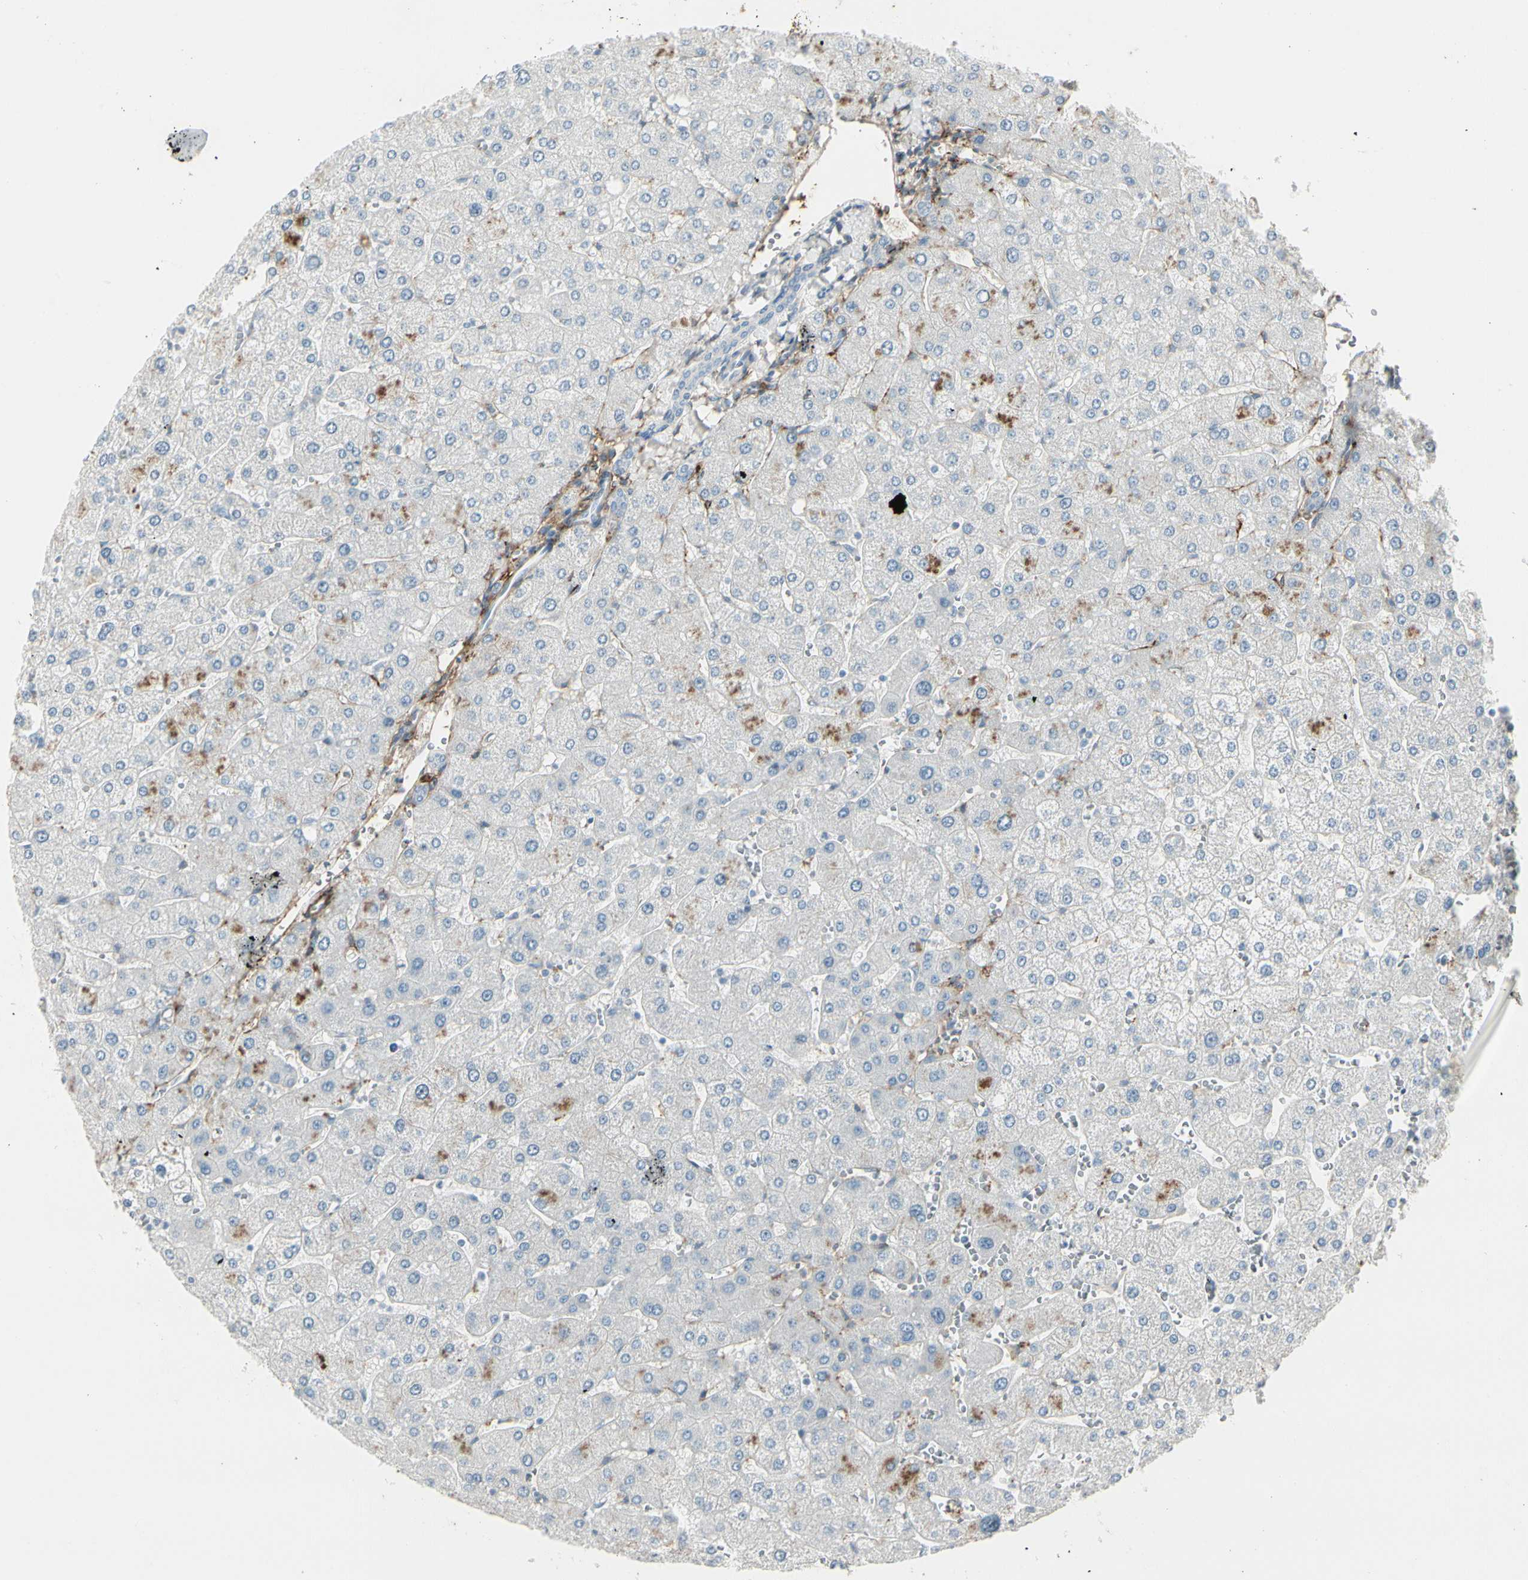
{"staining": {"intensity": "negative", "quantity": "none", "location": "none"}, "tissue": "liver", "cell_type": "Cholangiocytes", "image_type": "normal", "snomed": [{"axis": "morphology", "description": "Normal tissue, NOS"}, {"axis": "topography", "description": "Liver"}], "caption": "The IHC histopathology image has no significant expression in cholangiocytes of liver. (Immunohistochemistry, brightfield microscopy, high magnification).", "gene": "CACNA2D1", "patient": {"sex": "male", "age": 55}}